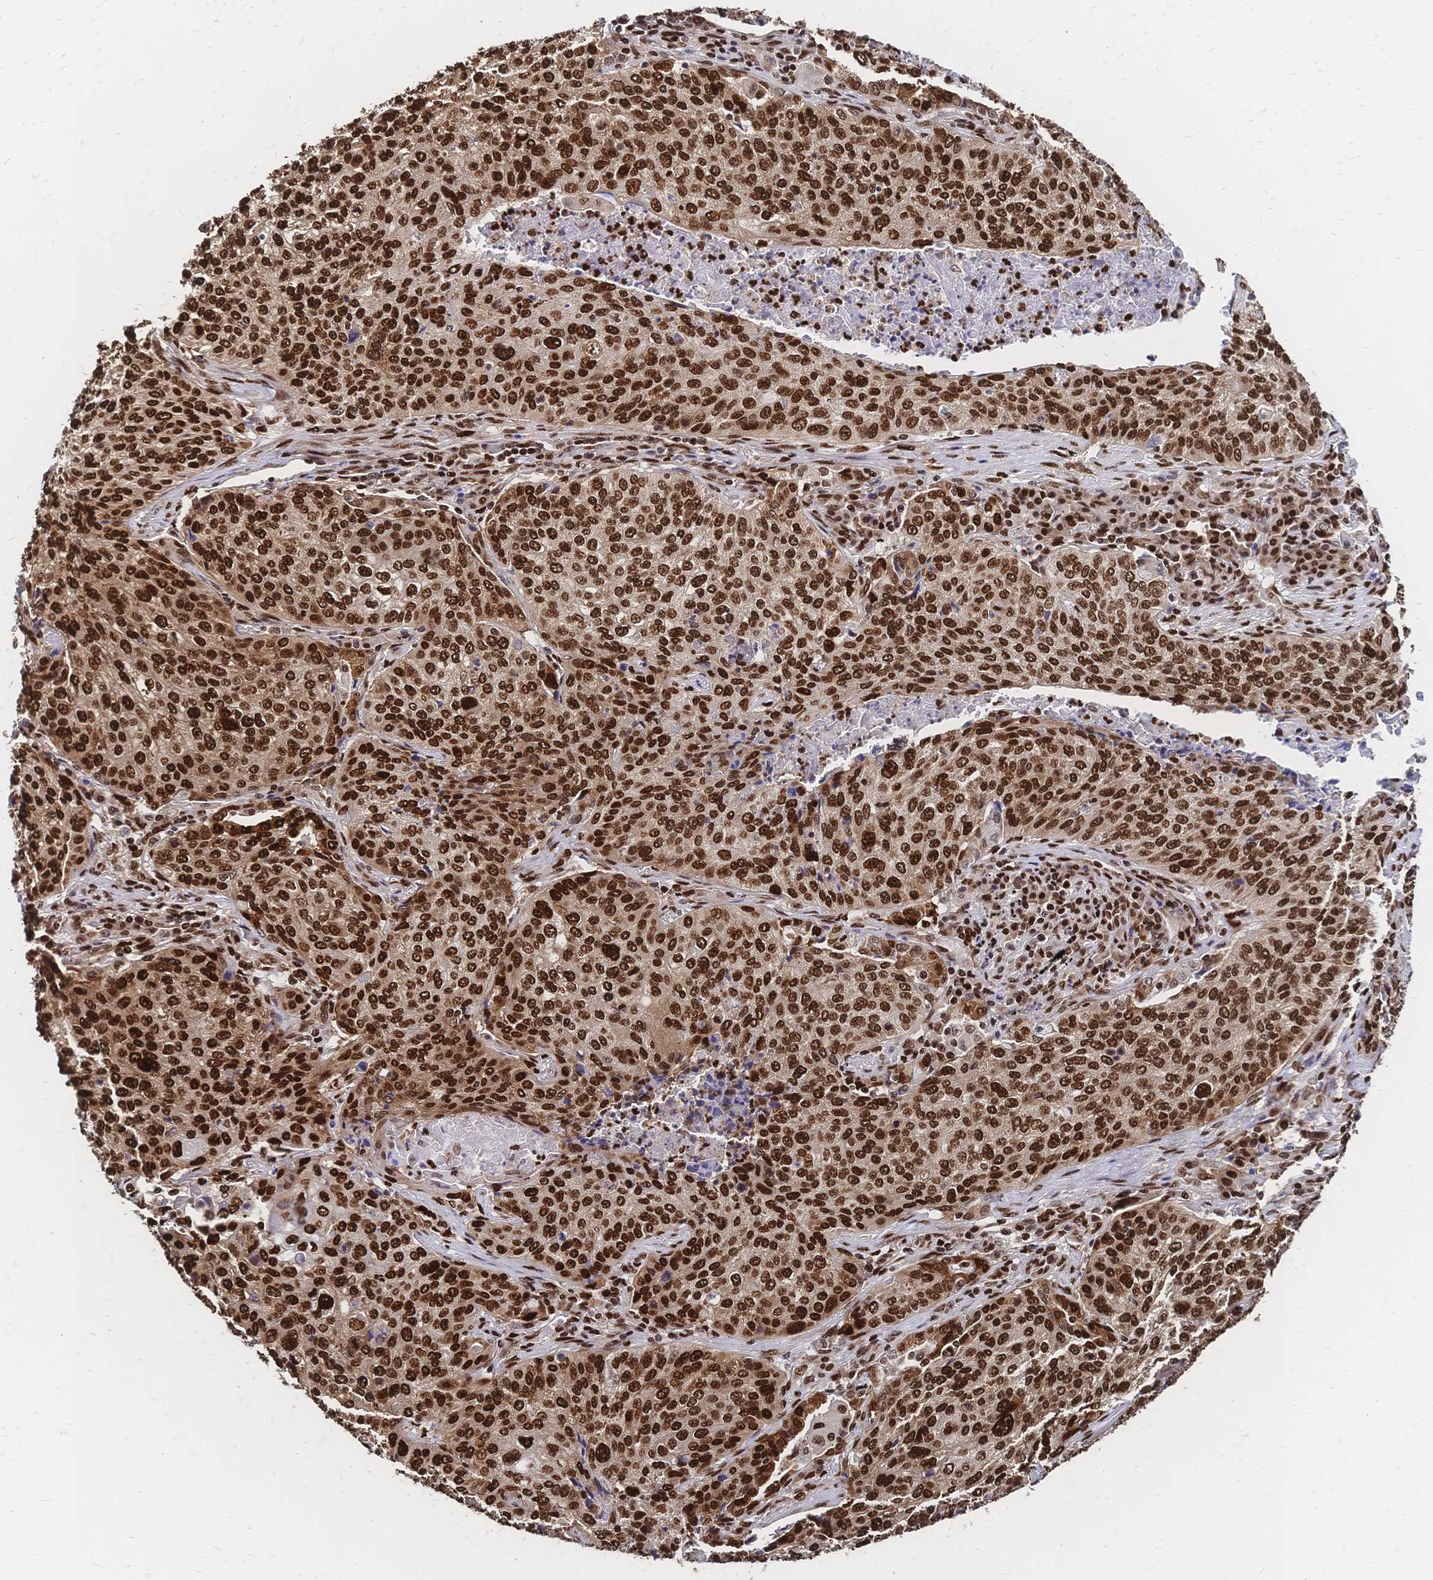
{"staining": {"intensity": "strong", "quantity": ">75%", "location": "nuclear"}, "tissue": "lung cancer", "cell_type": "Tumor cells", "image_type": "cancer", "snomed": [{"axis": "morphology", "description": "Squamous cell carcinoma, NOS"}, {"axis": "topography", "description": "Lung"}], "caption": "Protein staining of lung cancer (squamous cell carcinoma) tissue reveals strong nuclear positivity in about >75% of tumor cells. The protein is stained brown, and the nuclei are stained in blue (DAB IHC with brightfield microscopy, high magnification).", "gene": "HDGF", "patient": {"sex": "male", "age": 63}}